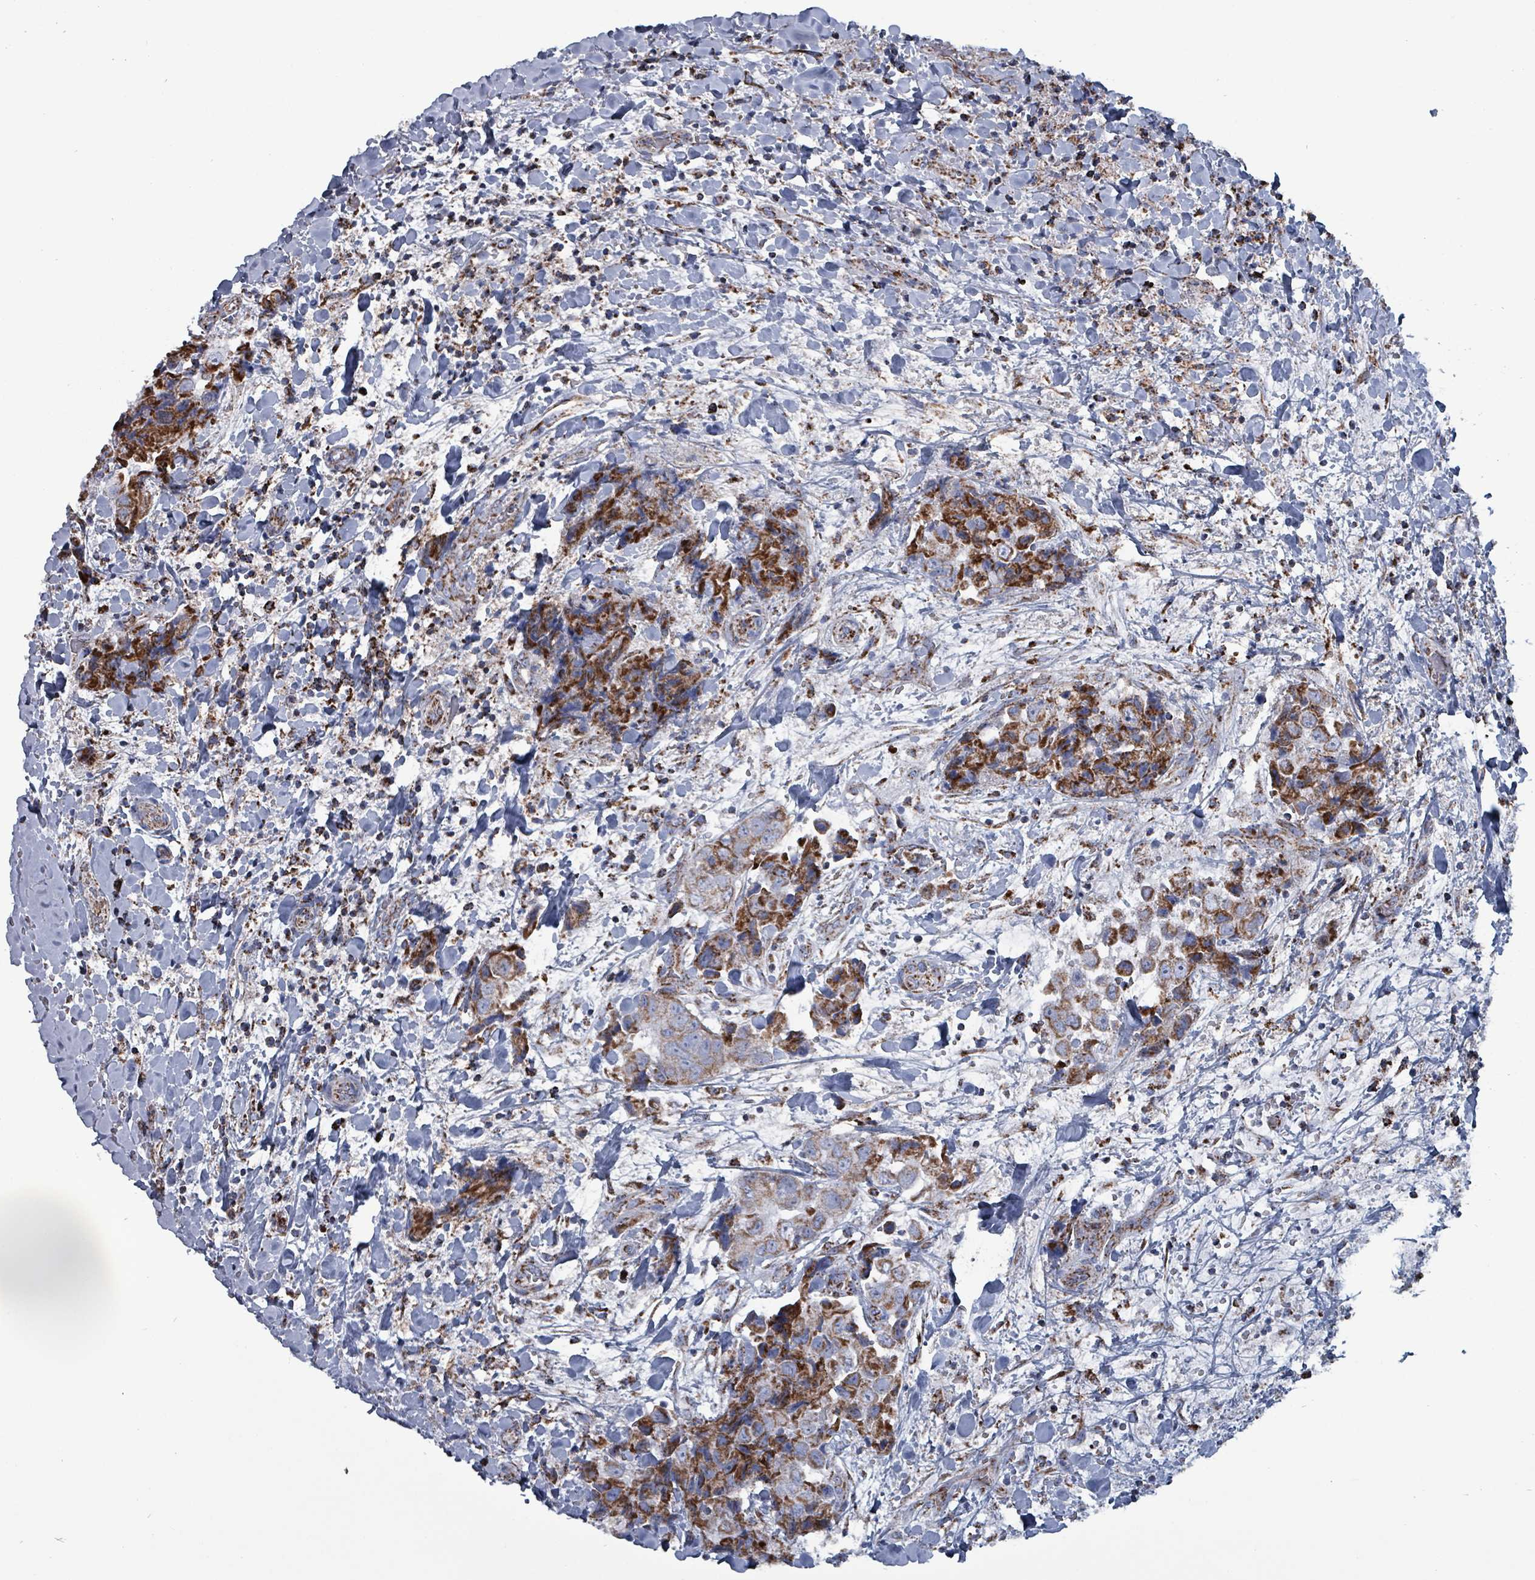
{"staining": {"intensity": "strong", "quantity": ">75%", "location": "cytoplasmic/membranous"}, "tissue": "breast cancer", "cell_type": "Tumor cells", "image_type": "cancer", "snomed": [{"axis": "morphology", "description": "Normal tissue, NOS"}, {"axis": "morphology", "description": "Duct carcinoma"}, {"axis": "topography", "description": "Breast"}], "caption": "Brown immunohistochemical staining in human breast cancer reveals strong cytoplasmic/membranous positivity in about >75% of tumor cells.", "gene": "IDH3B", "patient": {"sex": "female", "age": 62}}